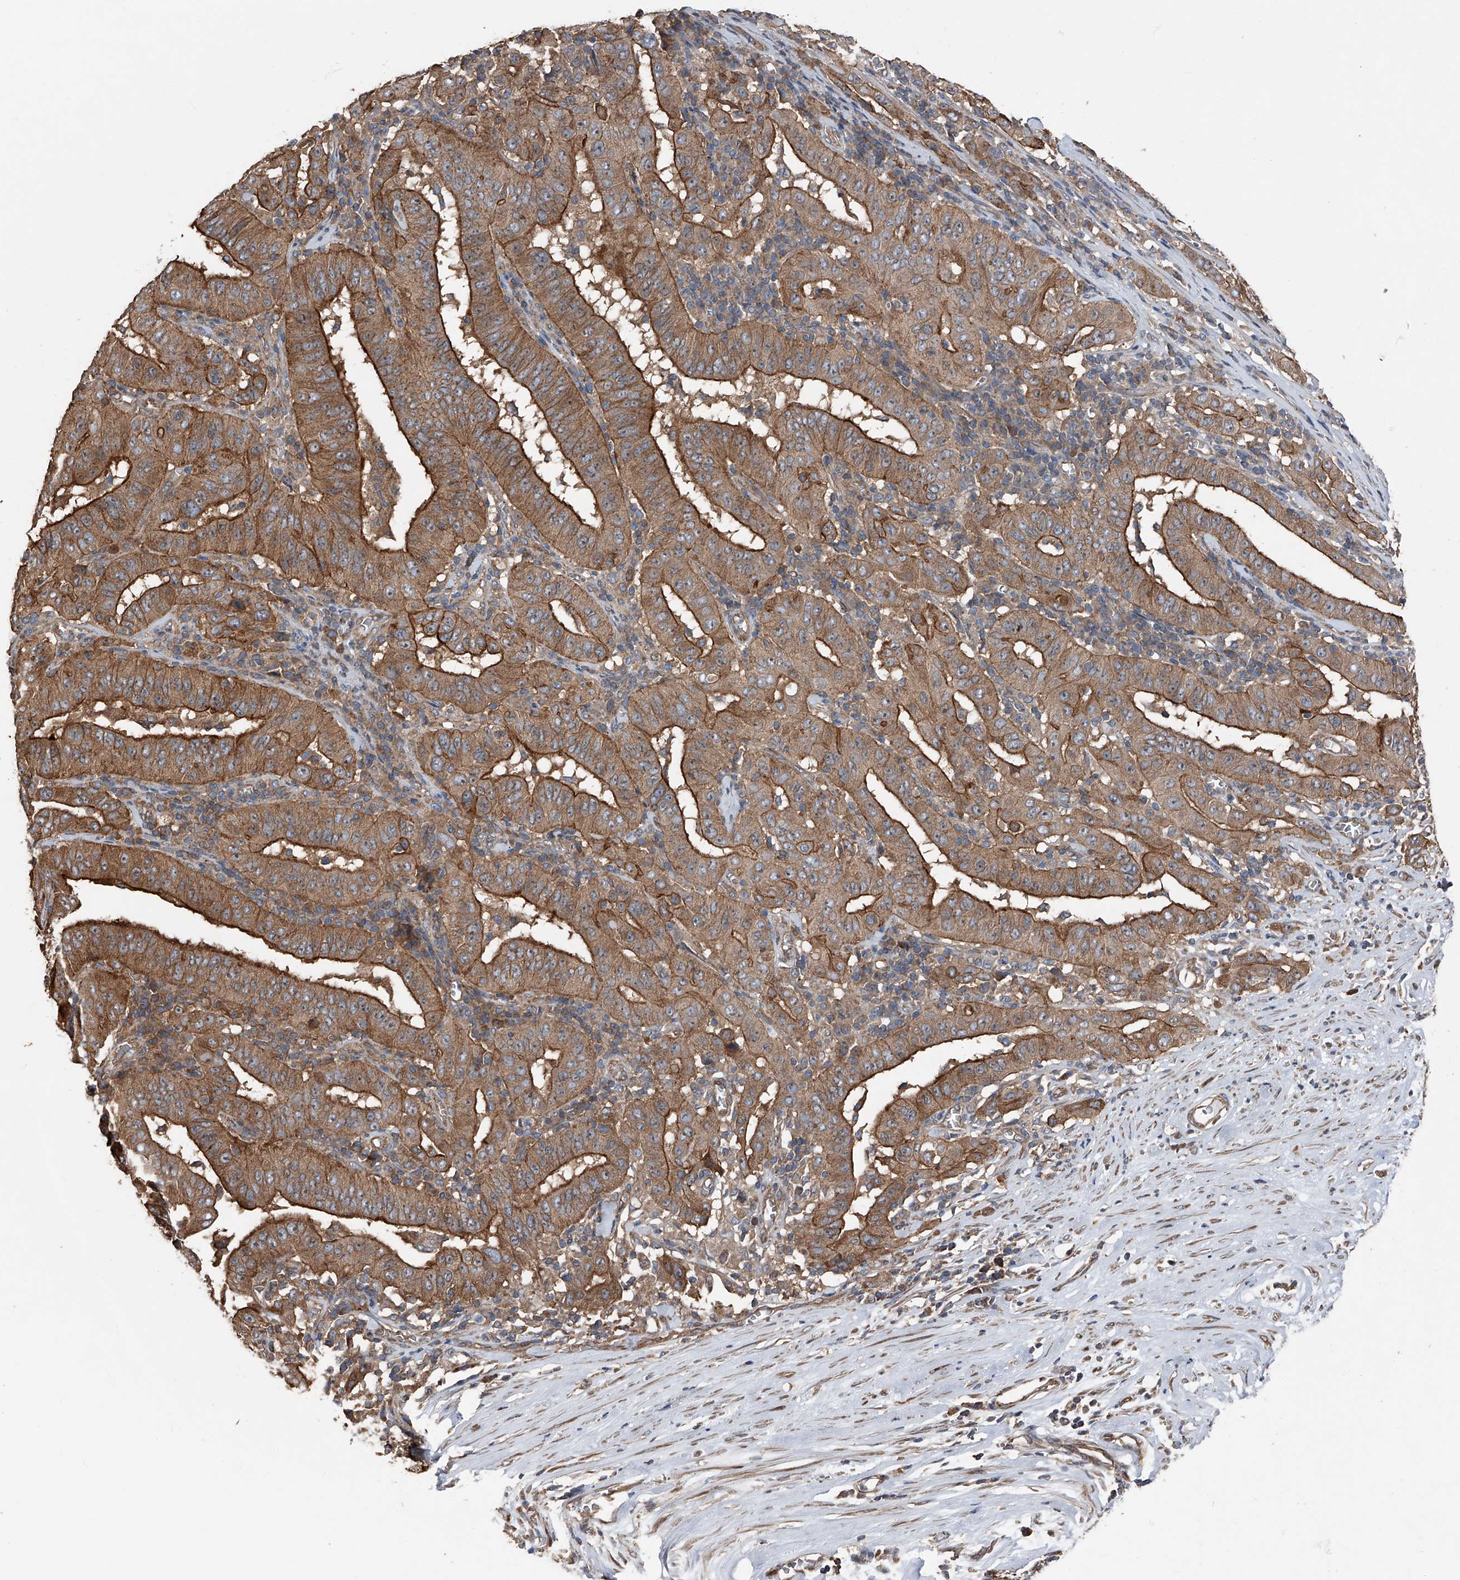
{"staining": {"intensity": "strong", "quantity": "25%-75%", "location": "cytoplasmic/membranous"}, "tissue": "pancreatic cancer", "cell_type": "Tumor cells", "image_type": "cancer", "snomed": [{"axis": "morphology", "description": "Adenocarcinoma, NOS"}, {"axis": "topography", "description": "Pancreas"}], "caption": "A photomicrograph of human adenocarcinoma (pancreatic) stained for a protein demonstrates strong cytoplasmic/membranous brown staining in tumor cells. The staining was performed using DAB, with brown indicating positive protein expression. Nuclei are stained blue with hematoxylin.", "gene": "KCNJ2", "patient": {"sex": "male", "age": 63}}